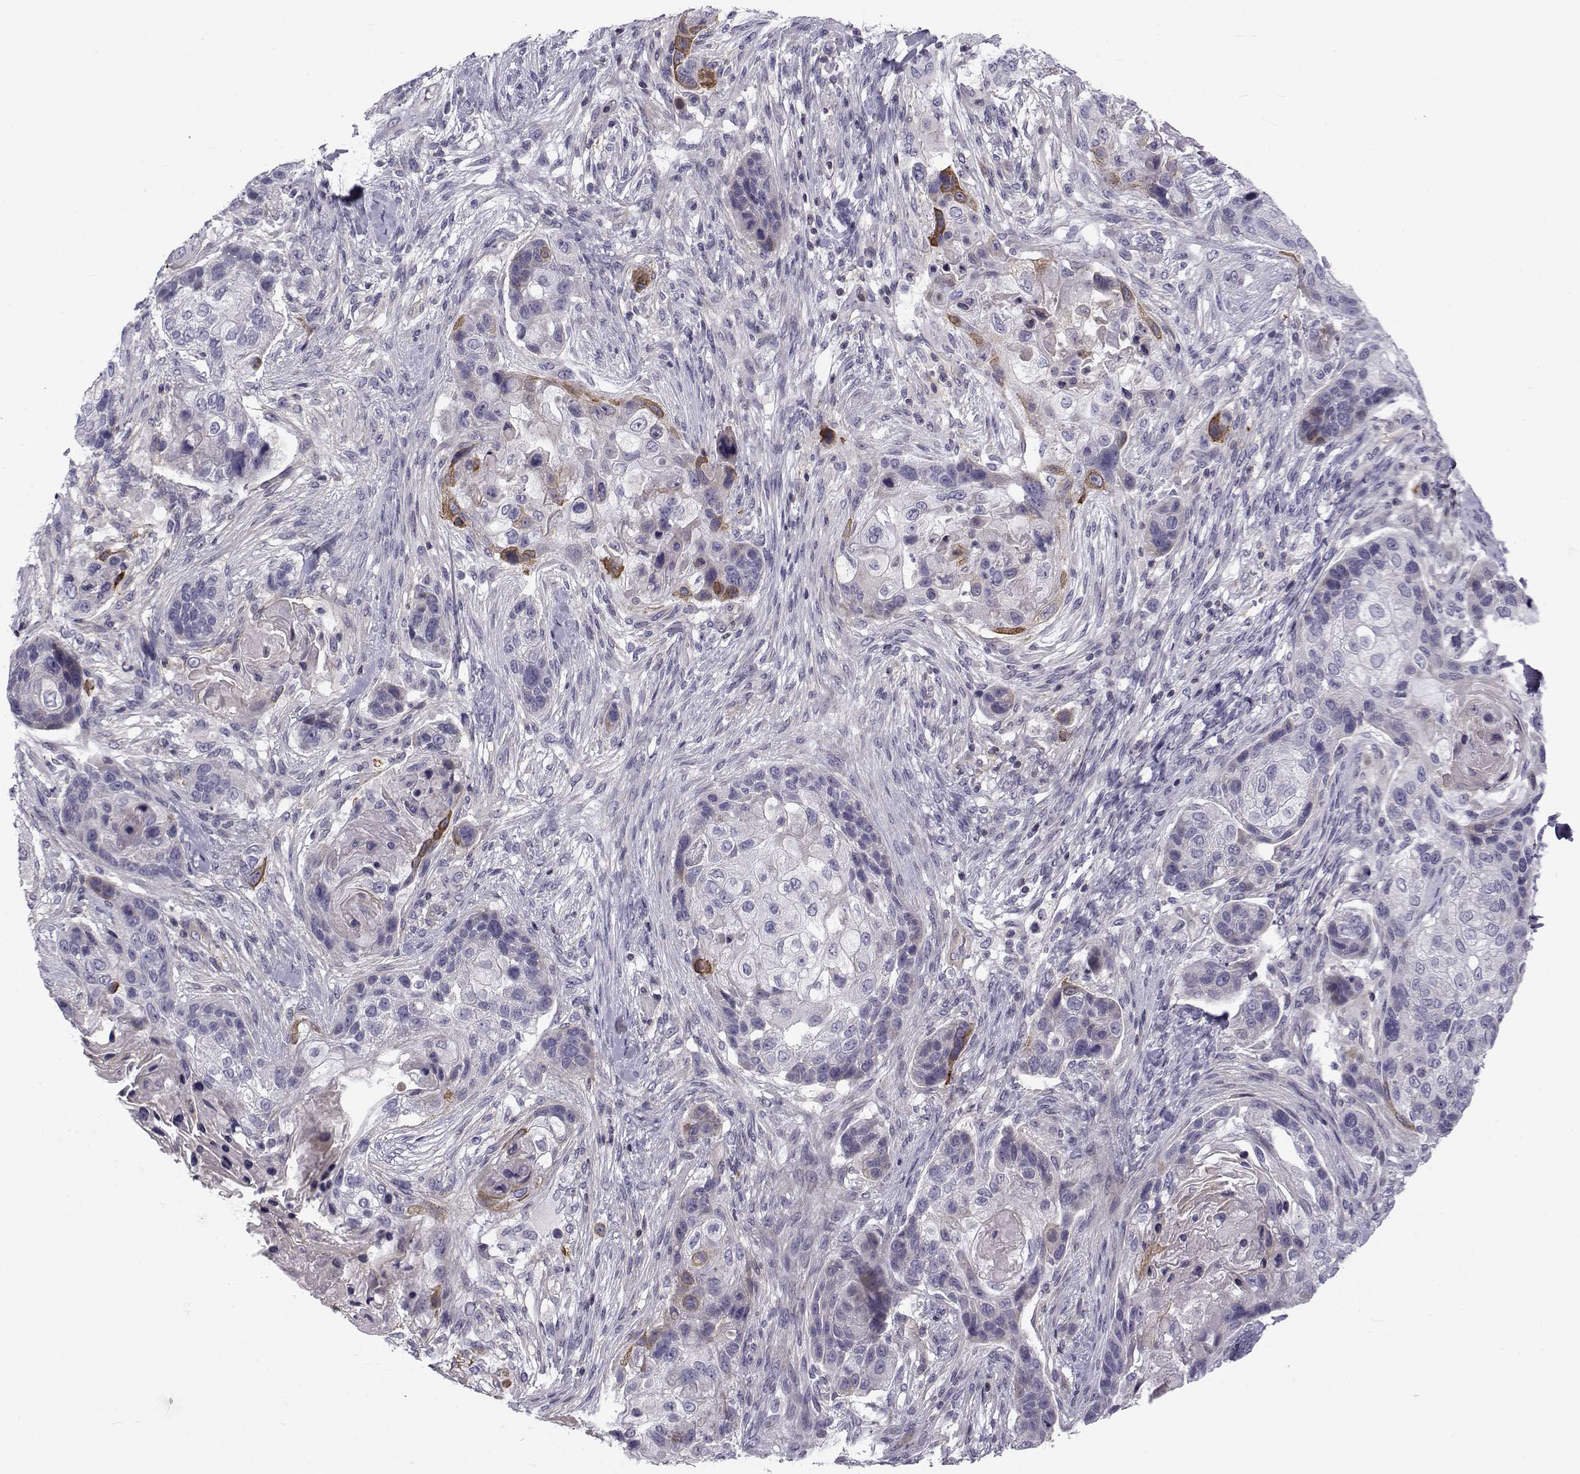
{"staining": {"intensity": "moderate", "quantity": "<25%", "location": "cytoplasmic/membranous"}, "tissue": "lung cancer", "cell_type": "Tumor cells", "image_type": "cancer", "snomed": [{"axis": "morphology", "description": "Squamous cell carcinoma, NOS"}, {"axis": "topography", "description": "Lung"}], "caption": "The immunohistochemical stain labels moderate cytoplasmic/membranous staining in tumor cells of squamous cell carcinoma (lung) tissue.", "gene": "LRRC27", "patient": {"sex": "male", "age": 69}}